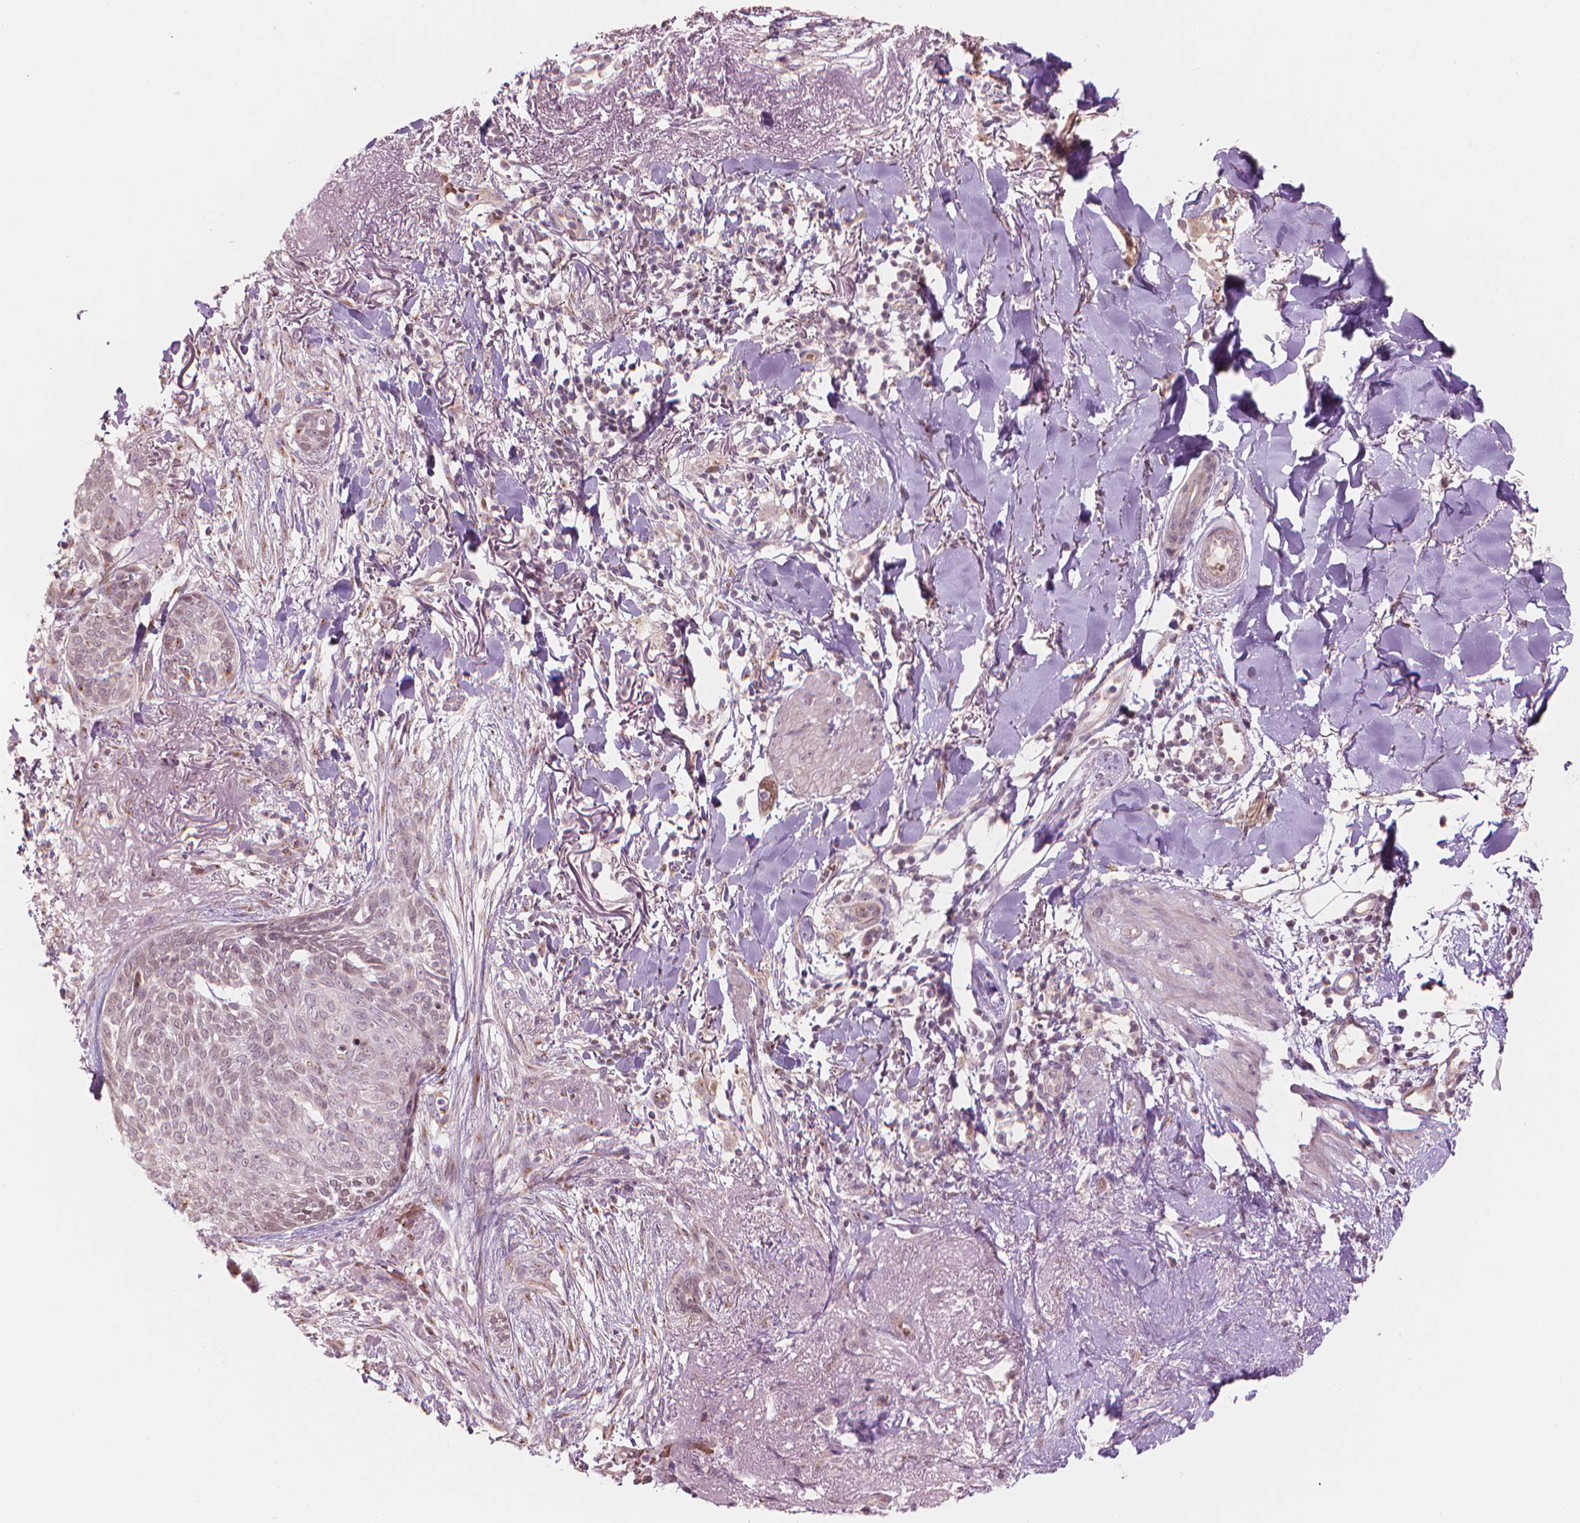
{"staining": {"intensity": "negative", "quantity": "none", "location": "none"}, "tissue": "skin cancer", "cell_type": "Tumor cells", "image_type": "cancer", "snomed": [{"axis": "morphology", "description": "Normal tissue, NOS"}, {"axis": "morphology", "description": "Basal cell carcinoma"}, {"axis": "topography", "description": "Skin"}], "caption": "An image of basal cell carcinoma (skin) stained for a protein displays no brown staining in tumor cells.", "gene": "IFFO1", "patient": {"sex": "male", "age": 84}}